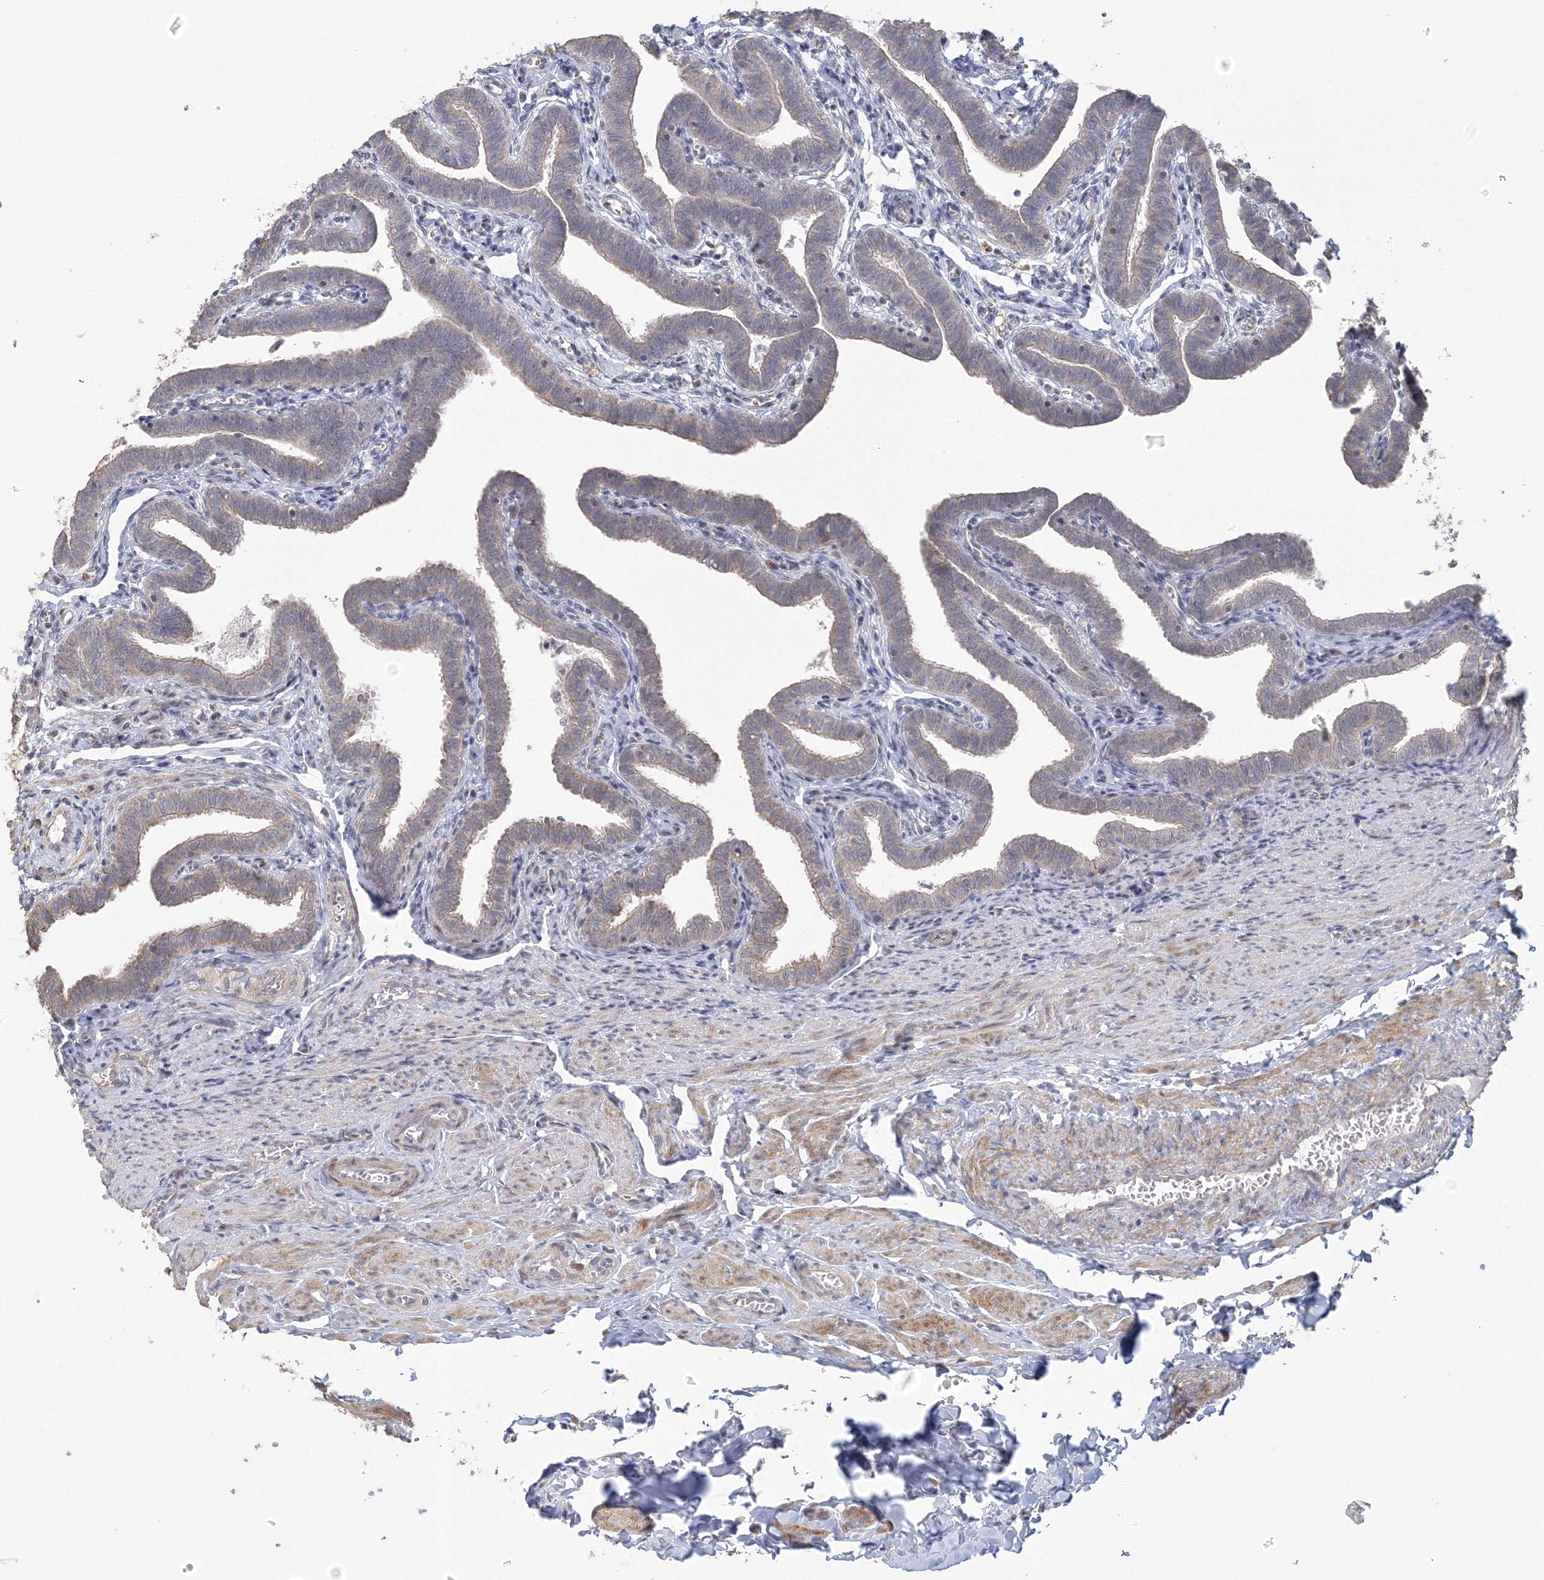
{"staining": {"intensity": "weak", "quantity": "25%-75%", "location": "cytoplasmic/membranous"}, "tissue": "fallopian tube", "cell_type": "Glandular cells", "image_type": "normal", "snomed": [{"axis": "morphology", "description": "Normal tissue, NOS"}, {"axis": "topography", "description": "Fallopian tube"}], "caption": "The image displays immunohistochemical staining of benign fallopian tube. There is weak cytoplasmic/membranous expression is seen in about 25%-75% of glandular cells.", "gene": "TACC2", "patient": {"sex": "female", "age": 36}}